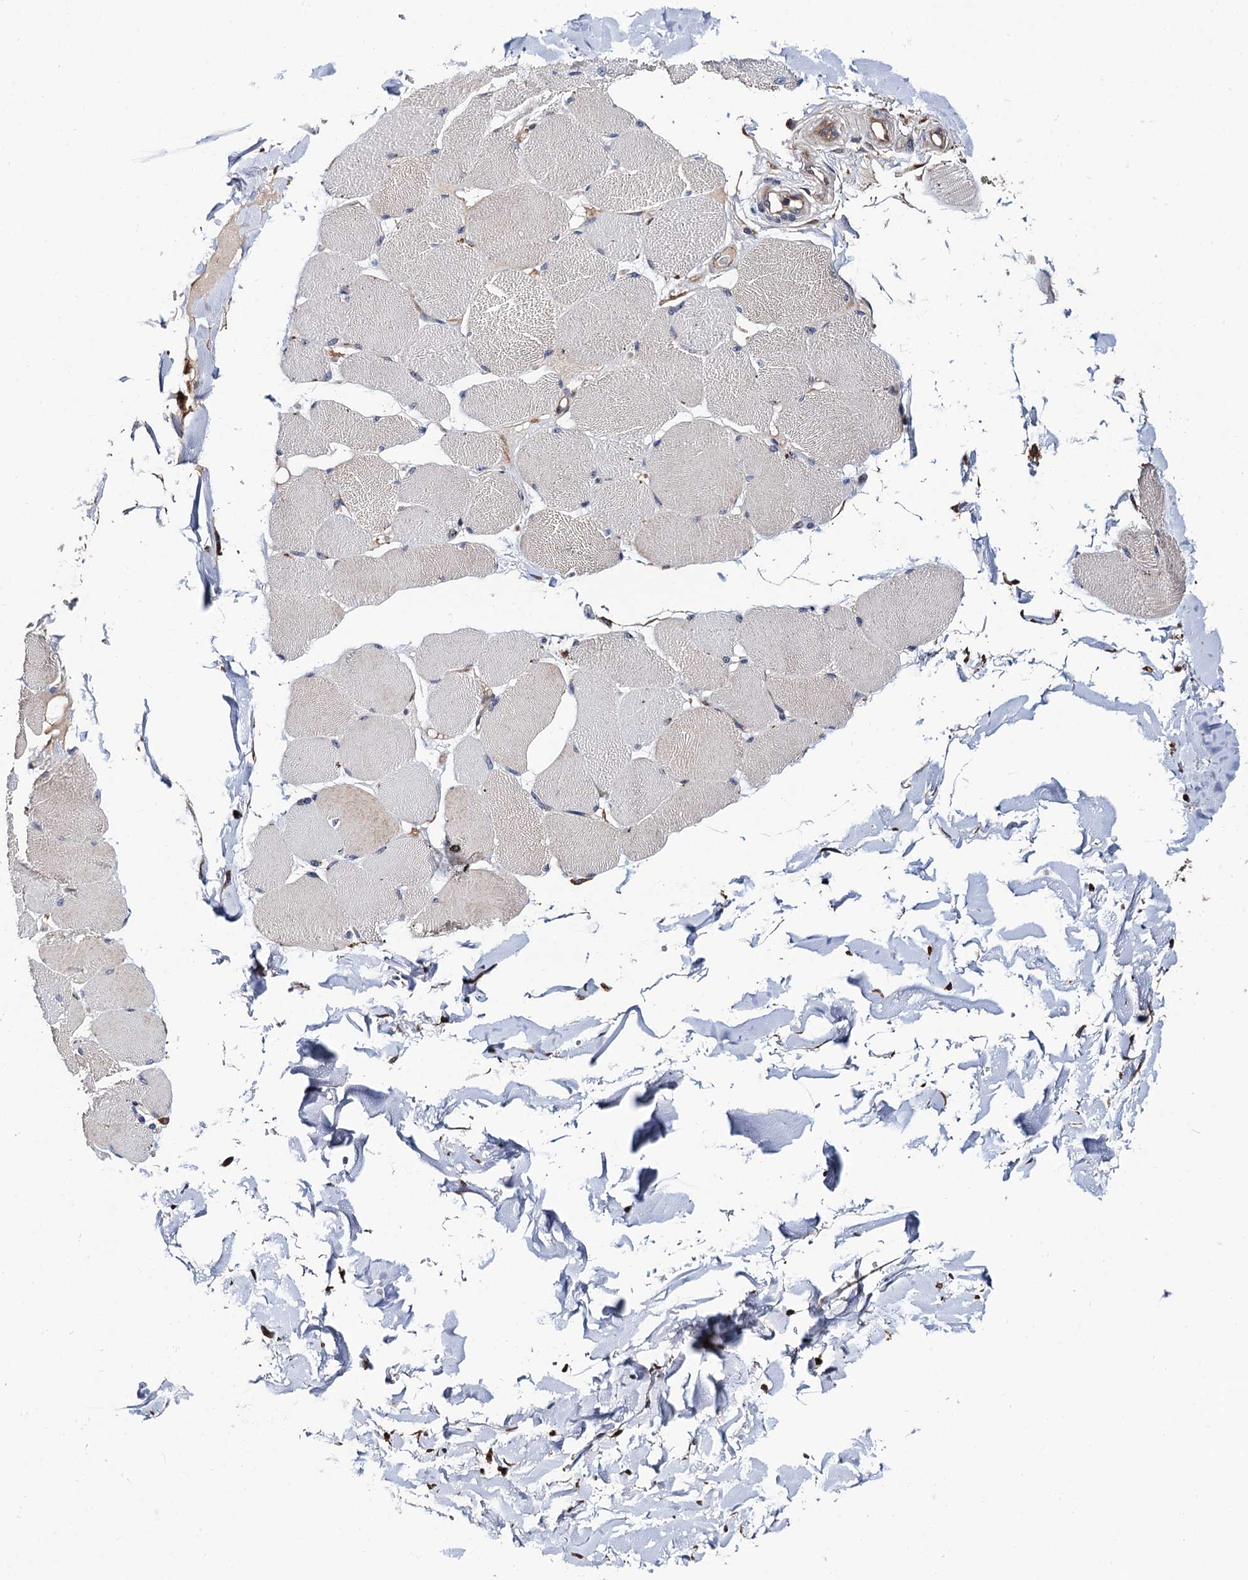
{"staining": {"intensity": "weak", "quantity": "<25%", "location": "cytoplasmic/membranous"}, "tissue": "skeletal muscle", "cell_type": "Myocytes", "image_type": "normal", "snomed": [{"axis": "morphology", "description": "Normal tissue, NOS"}, {"axis": "topography", "description": "Skin"}, {"axis": "topography", "description": "Skeletal muscle"}], "caption": "High magnification brightfield microscopy of unremarkable skeletal muscle stained with DAB (3,3'-diaminobenzidine) (brown) and counterstained with hematoxylin (blue): myocytes show no significant staining. (IHC, brightfield microscopy, high magnification).", "gene": "VPS35", "patient": {"sex": "male", "age": 83}}